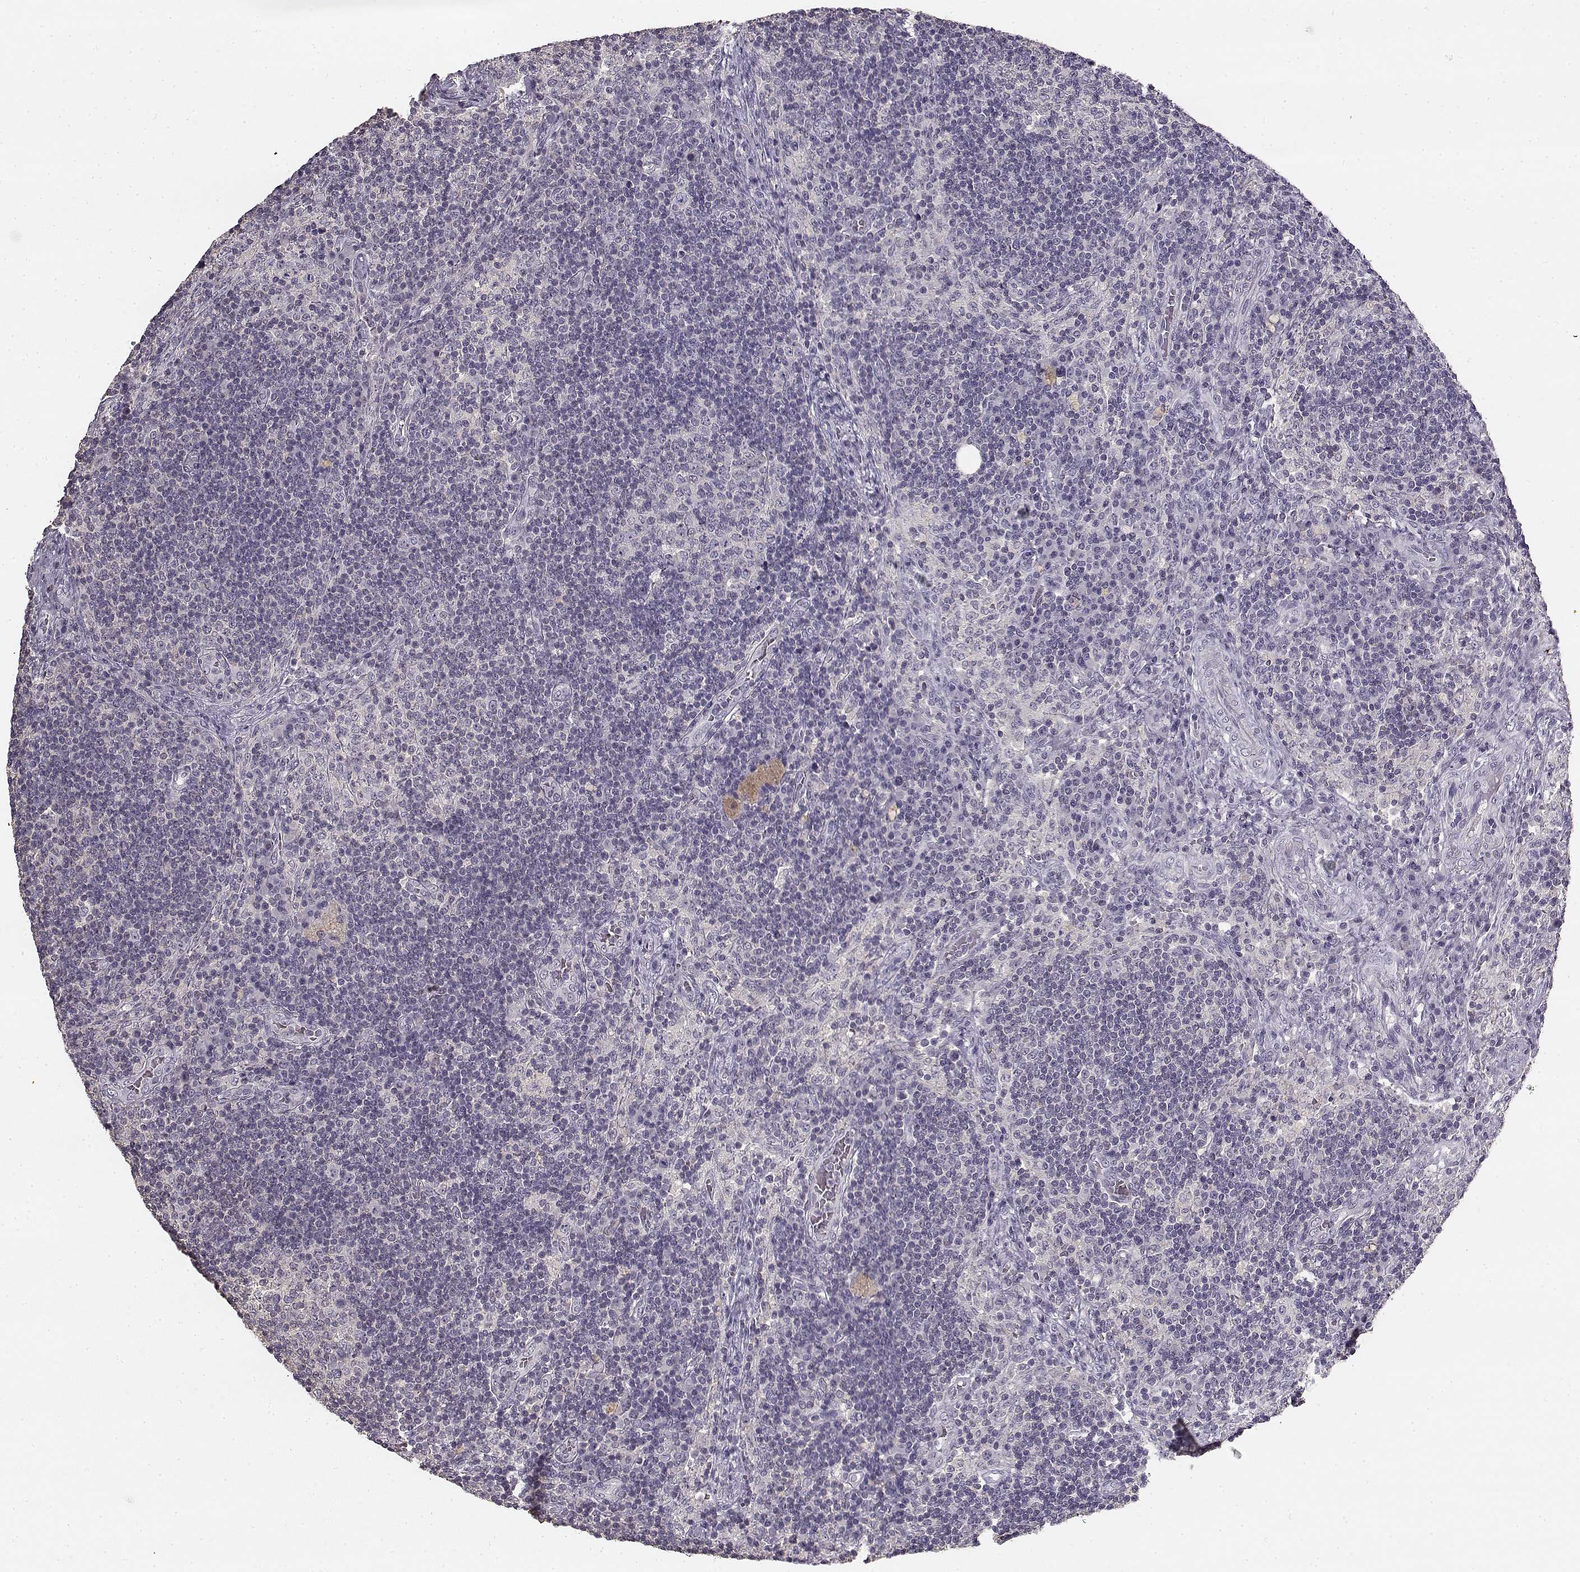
{"staining": {"intensity": "negative", "quantity": "none", "location": "none"}, "tissue": "lymph node", "cell_type": "Germinal center cells", "image_type": "normal", "snomed": [{"axis": "morphology", "description": "Normal tissue, NOS"}, {"axis": "topography", "description": "Lymph node"}], "caption": "A high-resolution image shows immunohistochemistry staining of normal lymph node, which shows no significant positivity in germinal center cells.", "gene": "UROC1", "patient": {"sex": "male", "age": 63}}